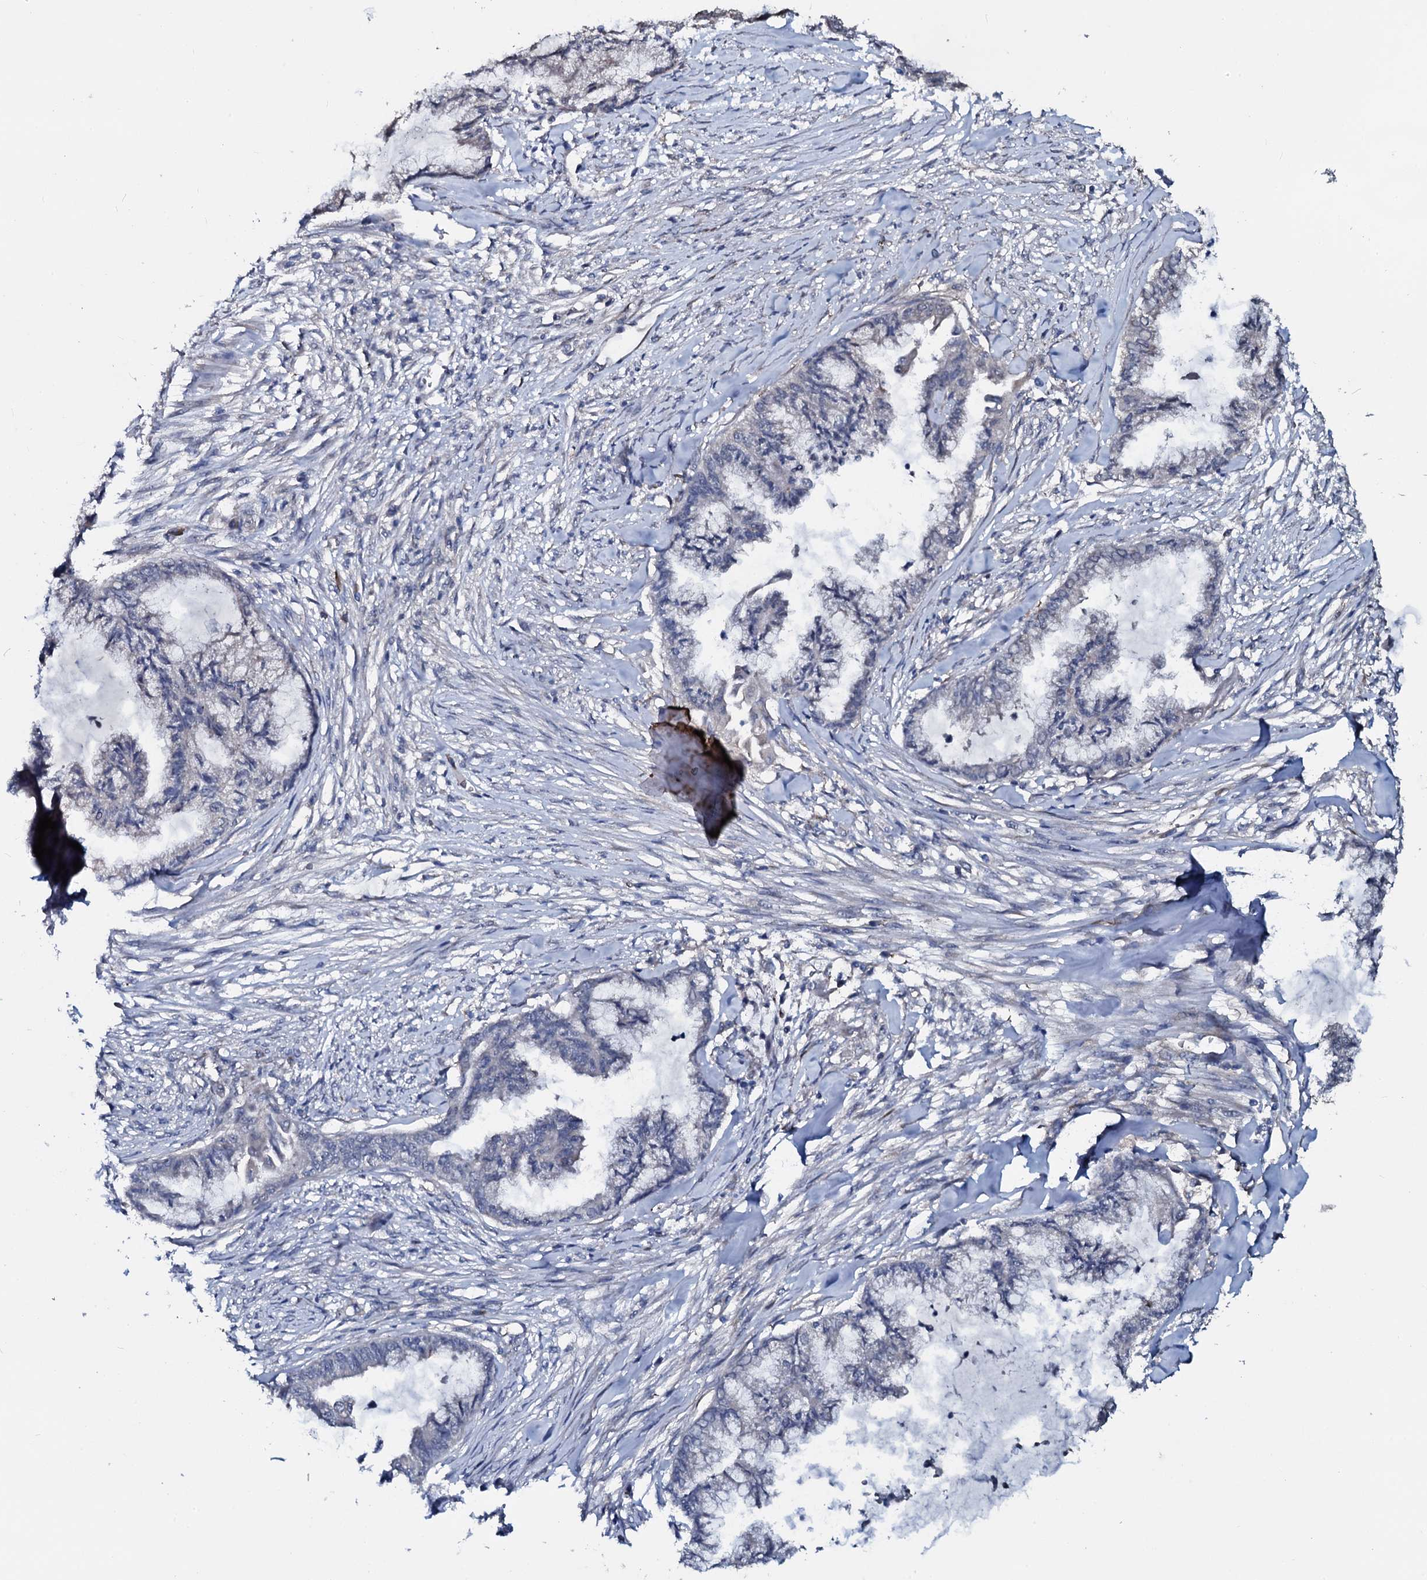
{"staining": {"intensity": "negative", "quantity": "none", "location": "none"}, "tissue": "endometrial cancer", "cell_type": "Tumor cells", "image_type": "cancer", "snomed": [{"axis": "morphology", "description": "Adenocarcinoma, NOS"}, {"axis": "topography", "description": "Endometrium"}], "caption": "This is an IHC image of adenocarcinoma (endometrial). There is no positivity in tumor cells.", "gene": "IL12B", "patient": {"sex": "female", "age": 86}}